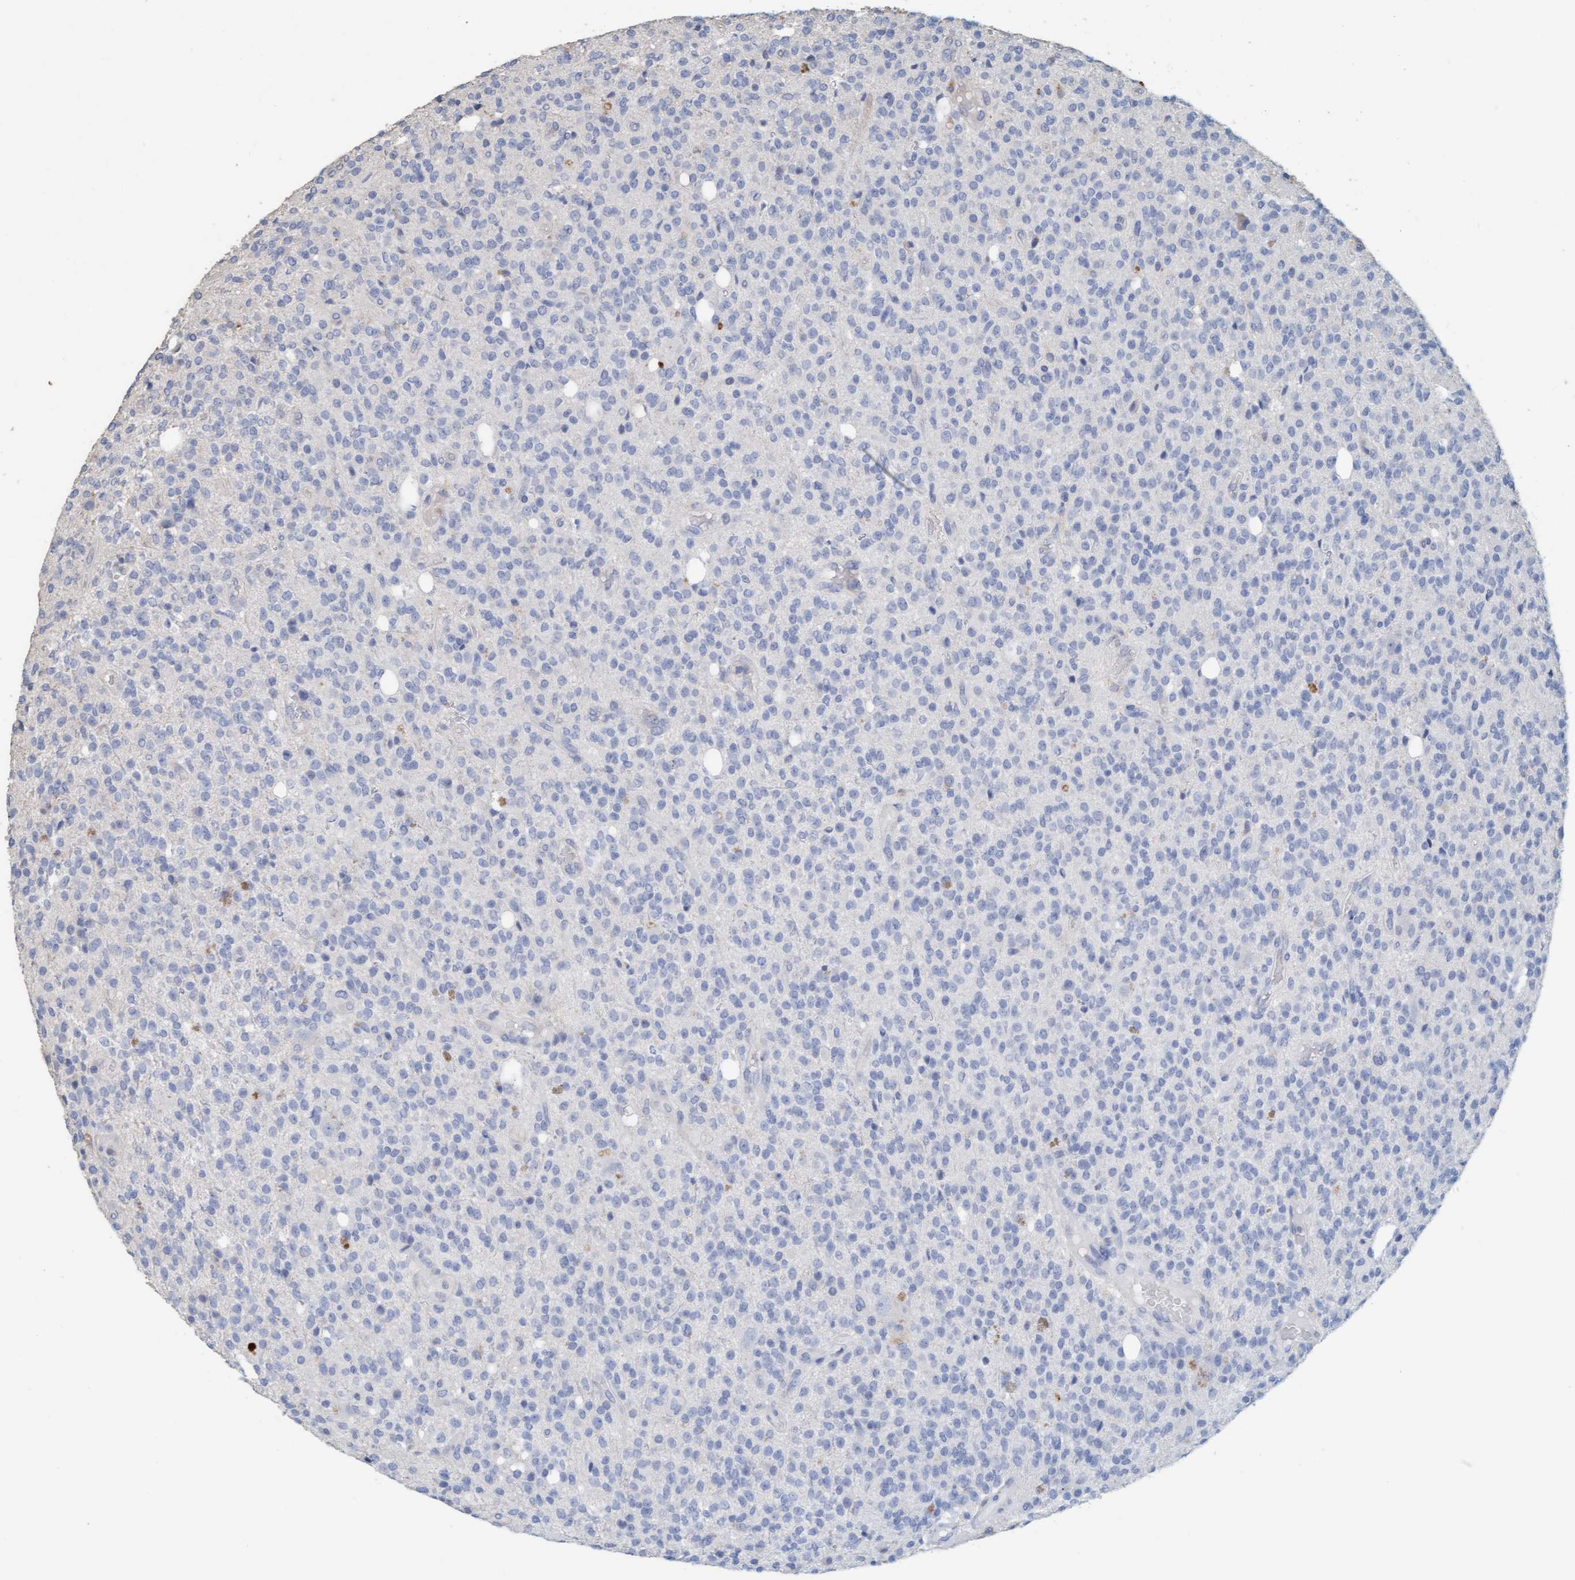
{"staining": {"intensity": "negative", "quantity": "none", "location": "none"}, "tissue": "glioma", "cell_type": "Tumor cells", "image_type": "cancer", "snomed": [{"axis": "morphology", "description": "Glioma, malignant, High grade"}, {"axis": "topography", "description": "Brain"}], "caption": "This photomicrograph is of malignant glioma (high-grade) stained with immunohistochemistry (IHC) to label a protein in brown with the nuclei are counter-stained blue. There is no positivity in tumor cells.", "gene": "LONRF1", "patient": {"sex": "male", "age": 34}}